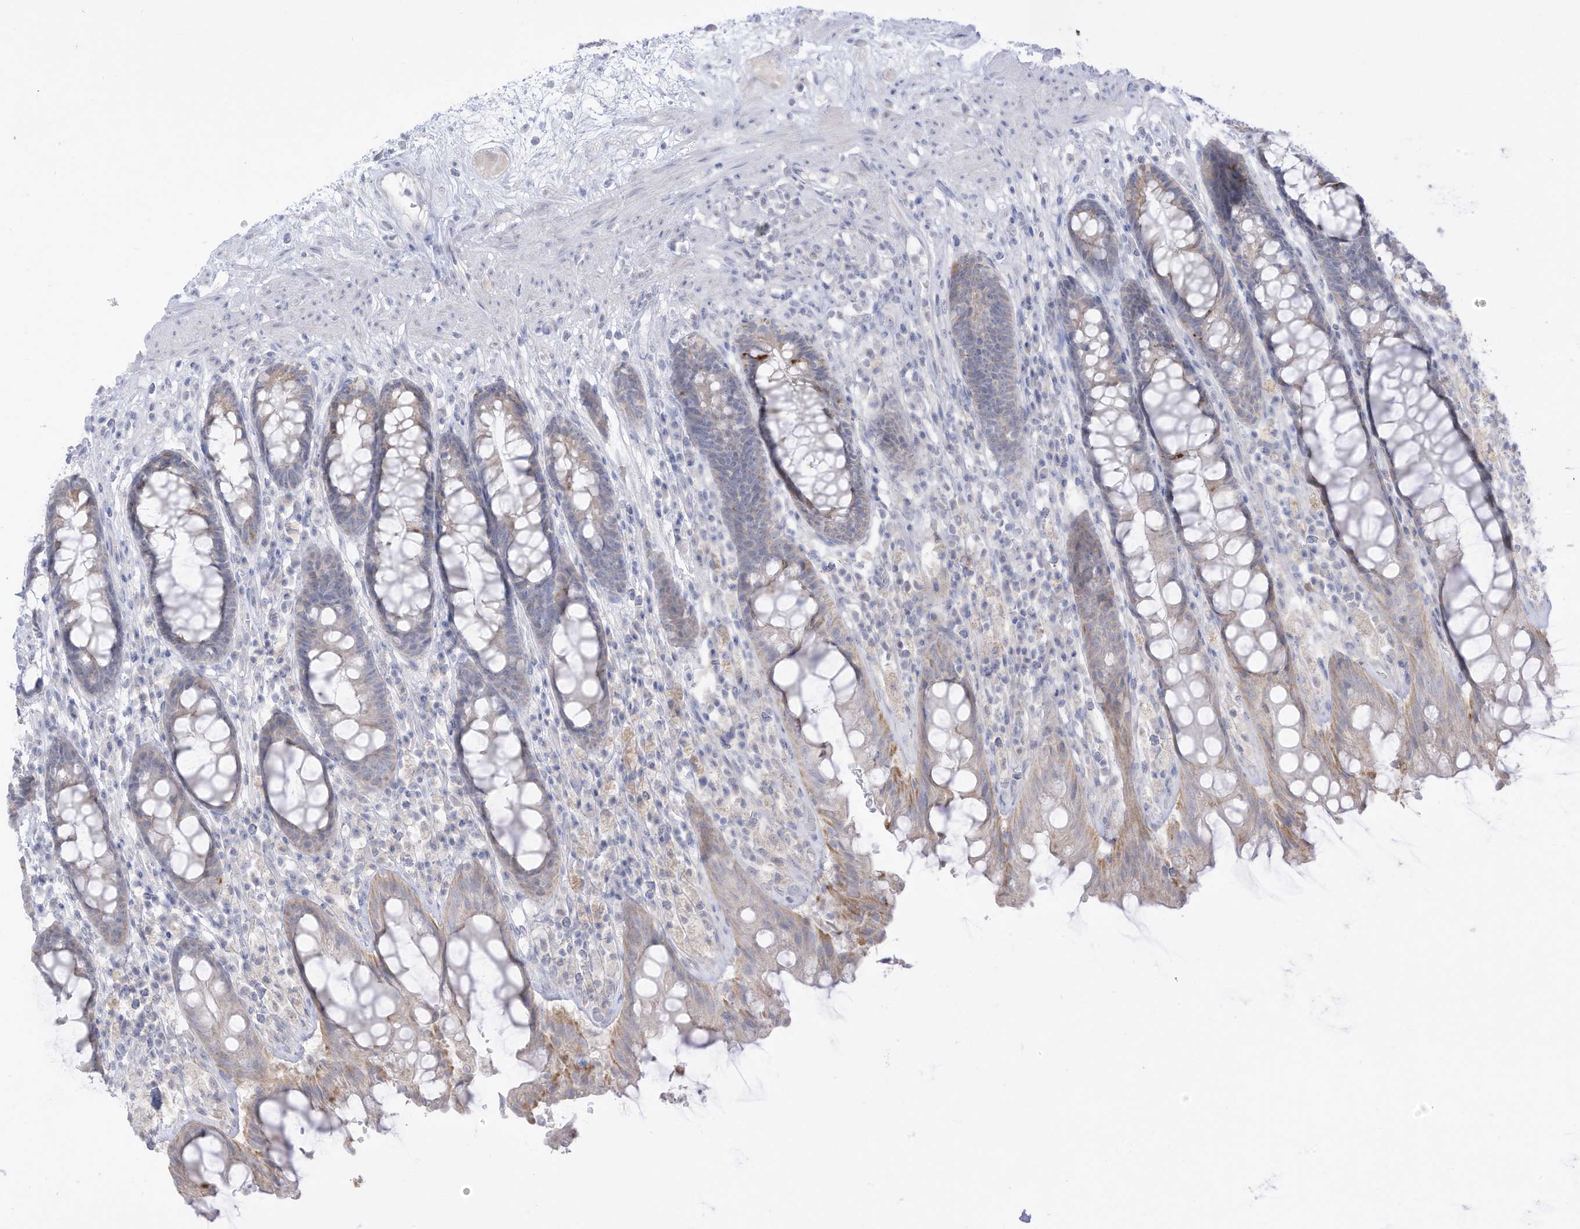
{"staining": {"intensity": "weak", "quantity": "<25%", "location": "cytoplasmic/membranous"}, "tissue": "rectum", "cell_type": "Glandular cells", "image_type": "normal", "snomed": [{"axis": "morphology", "description": "Normal tissue, NOS"}, {"axis": "topography", "description": "Rectum"}], "caption": "Immunohistochemistry micrograph of unremarkable rectum: rectum stained with DAB reveals no significant protein staining in glandular cells.", "gene": "OGT", "patient": {"sex": "male", "age": 64}}